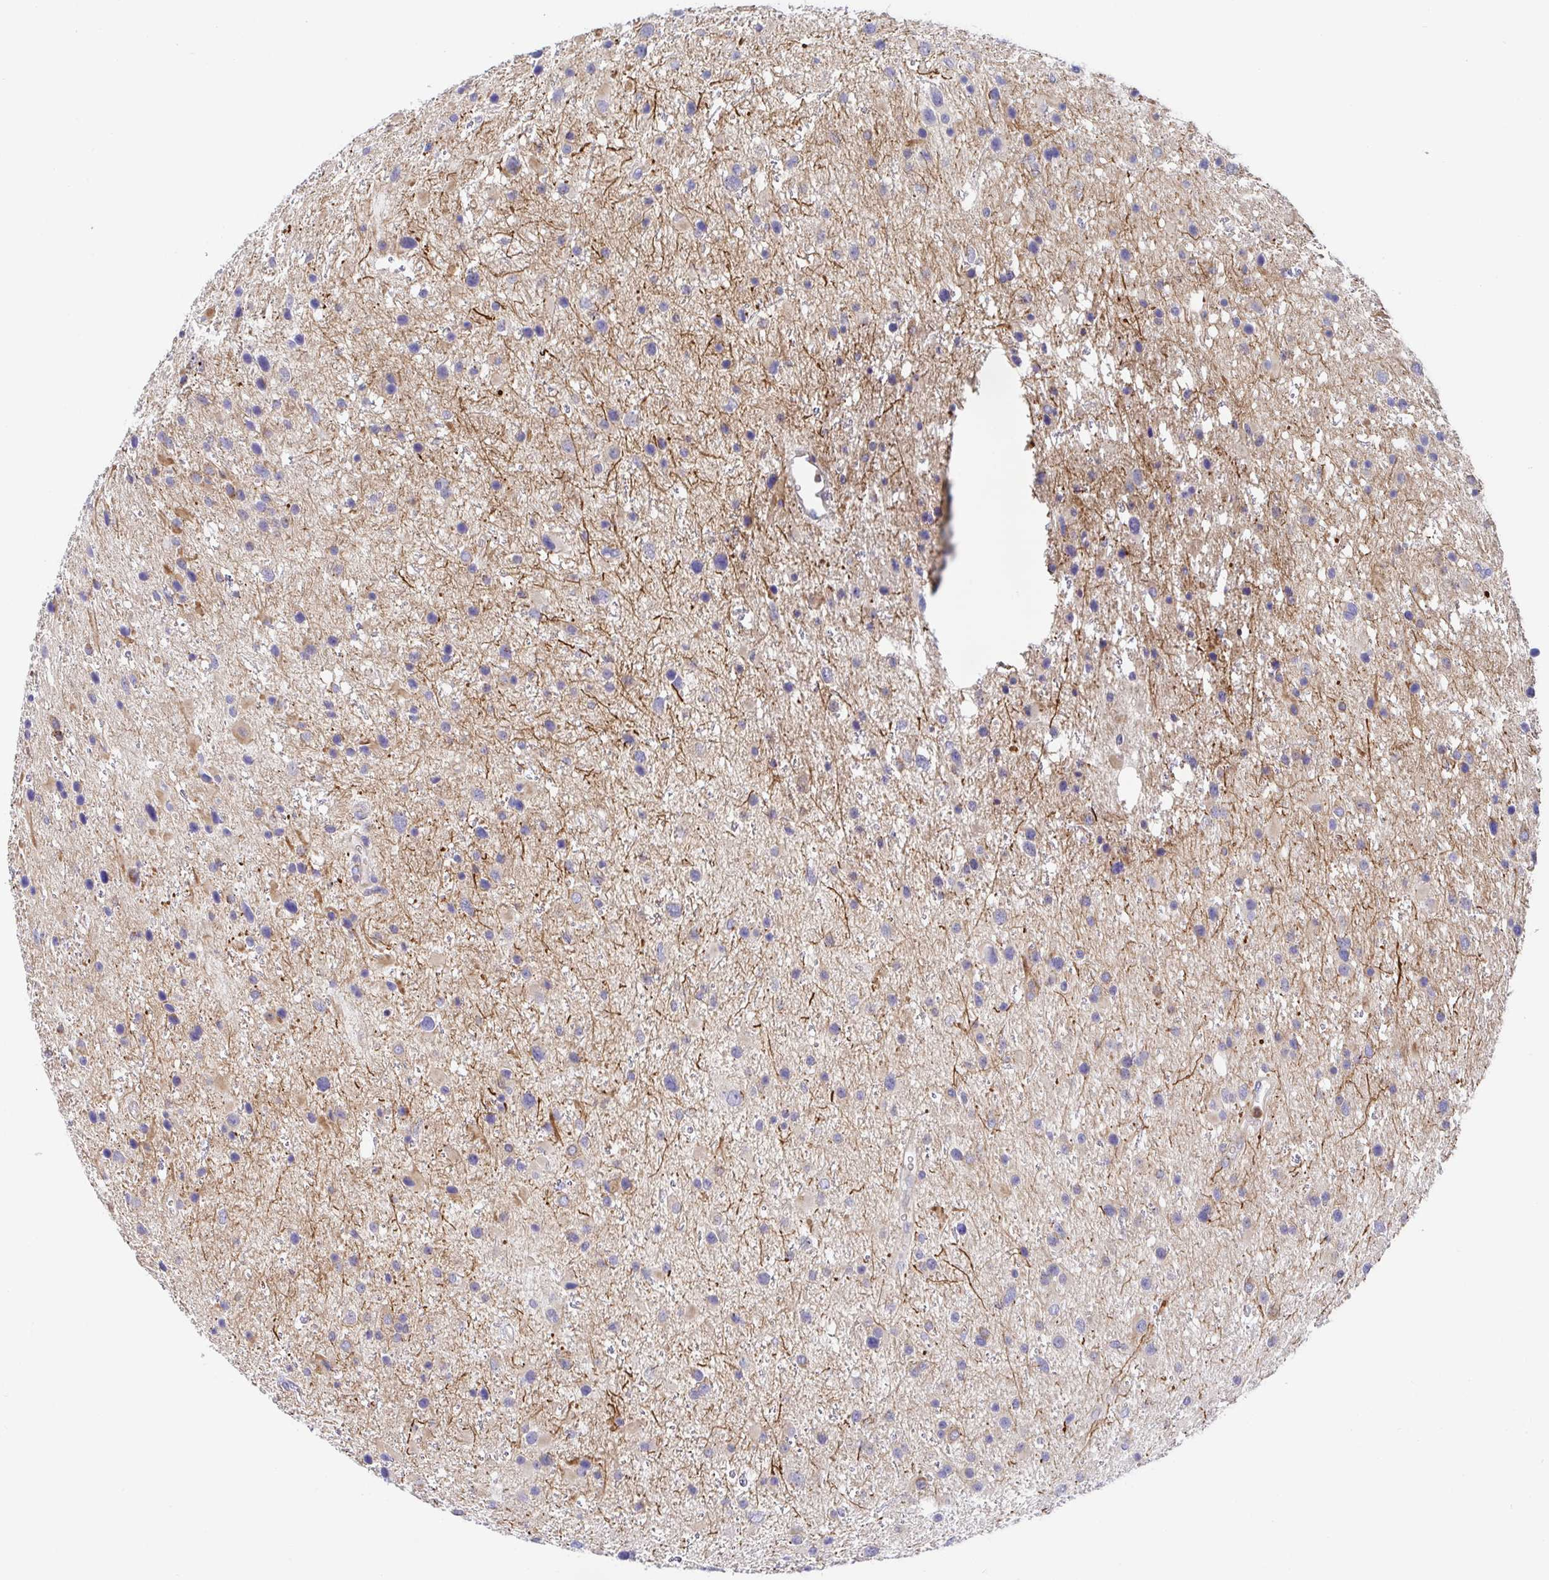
{"staining": {"intensity": "negative", "quantity": "none", "location": "none"}, "tissue": "glioma", "cell_type": "Tumor cells", "image_type": "cancer", "snomed": [{"axis": "morphology", "description": "Glioma, malignant, Low grade"}, {"axis": "topography", "description": "Brain"}], "caption": "A photomicrograph of glioma stained for a protein reveals no brown staining in tumor cells.", "gene": "GOLGA1", "patient": {"sex": "female", "age": 32}}